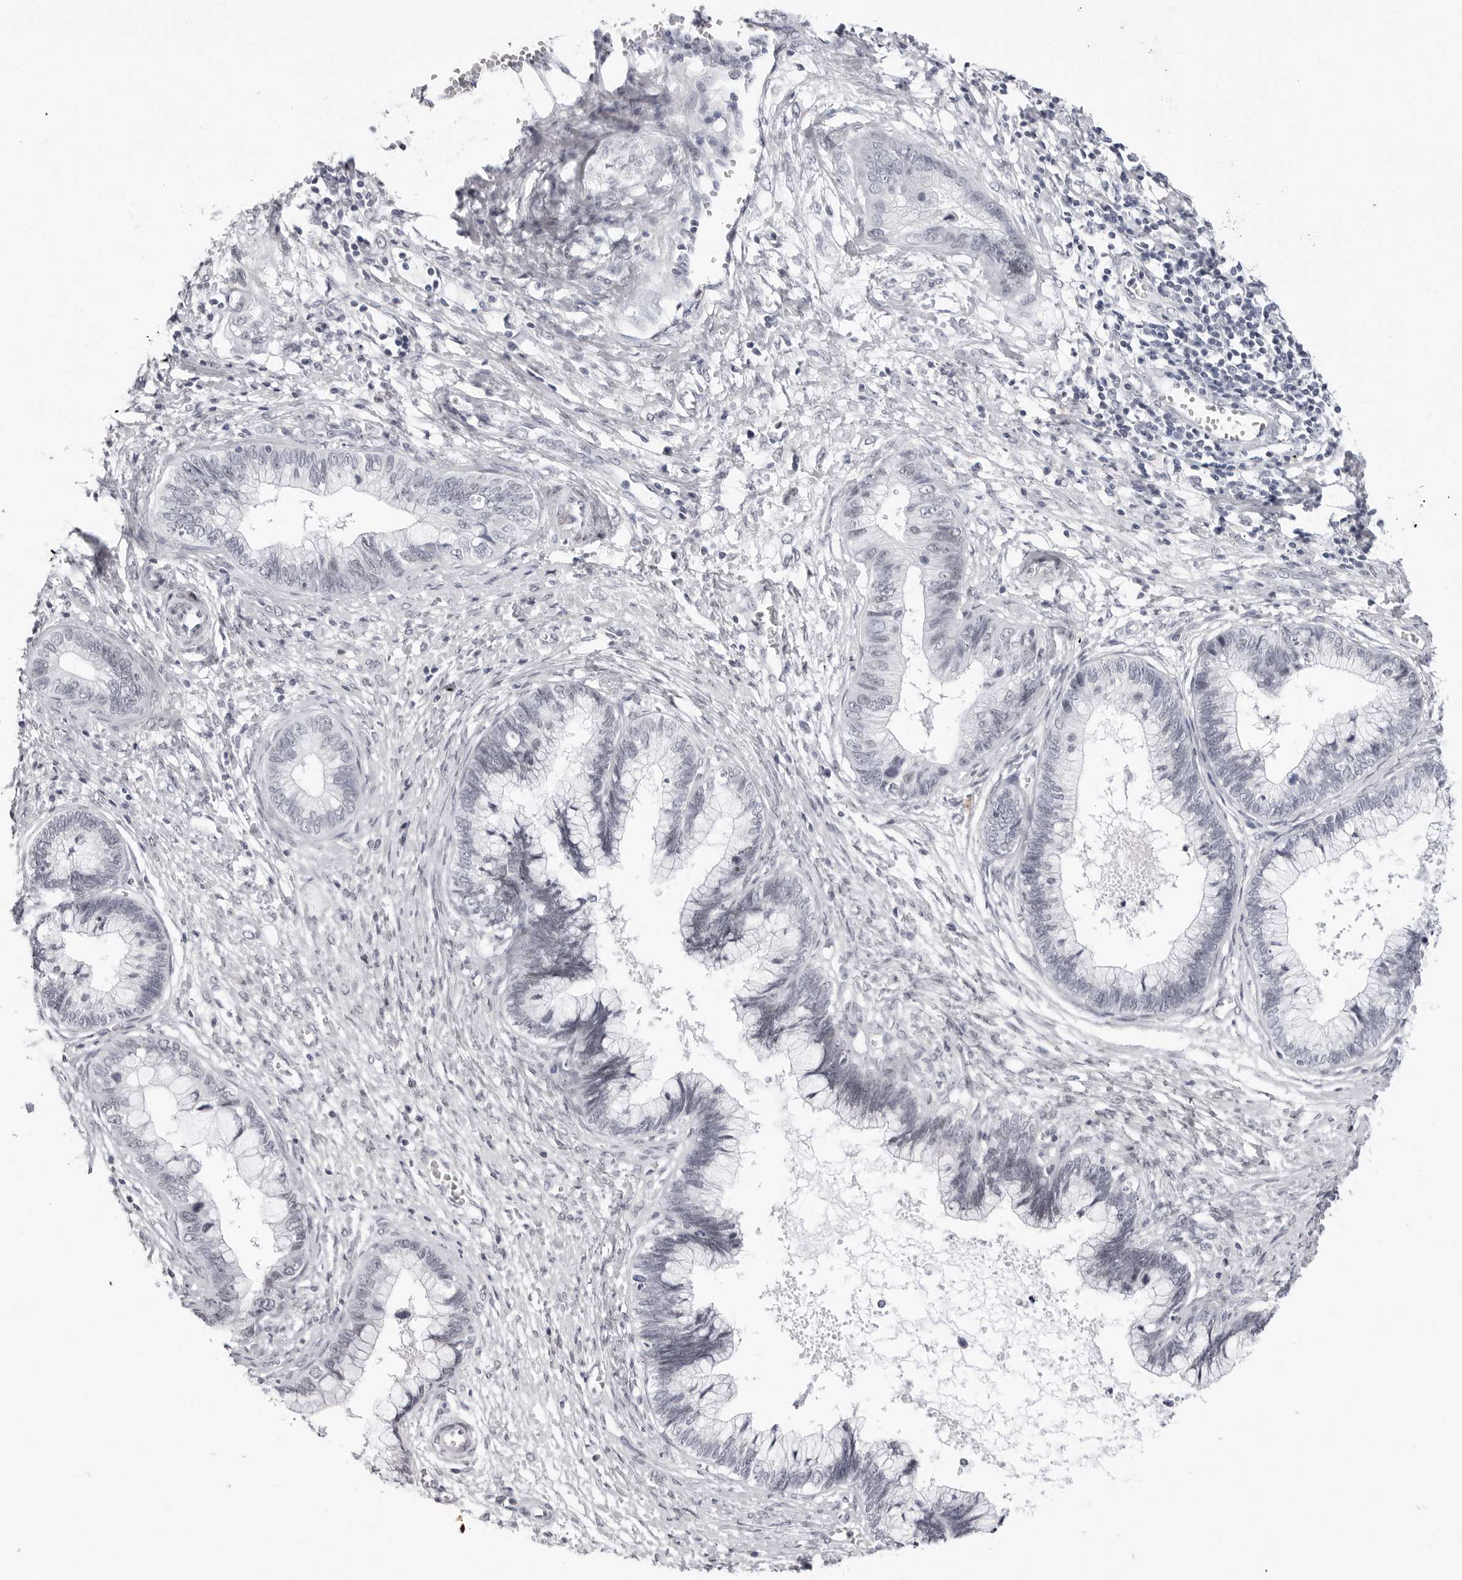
{"staining": {"intensity": "negative", "quantity": "none", "location": "none"}, "tissue": "cervical cancer", "cell_type": "Tumor cells", "image_type": "cancer", "snomed": [{"axis": "morphology", "description": "Adenocarcinoma, NOS"}, {"axis": "topography", "description": "Cervix"}], "caption": "An immunohistochemistry (IHC) histopathology image of cervical cancer is shown. There is no staining in tumor cells of cervical cancer.", "gene": "VEZF1", "patient": {"sex": "female", "age": 44}}